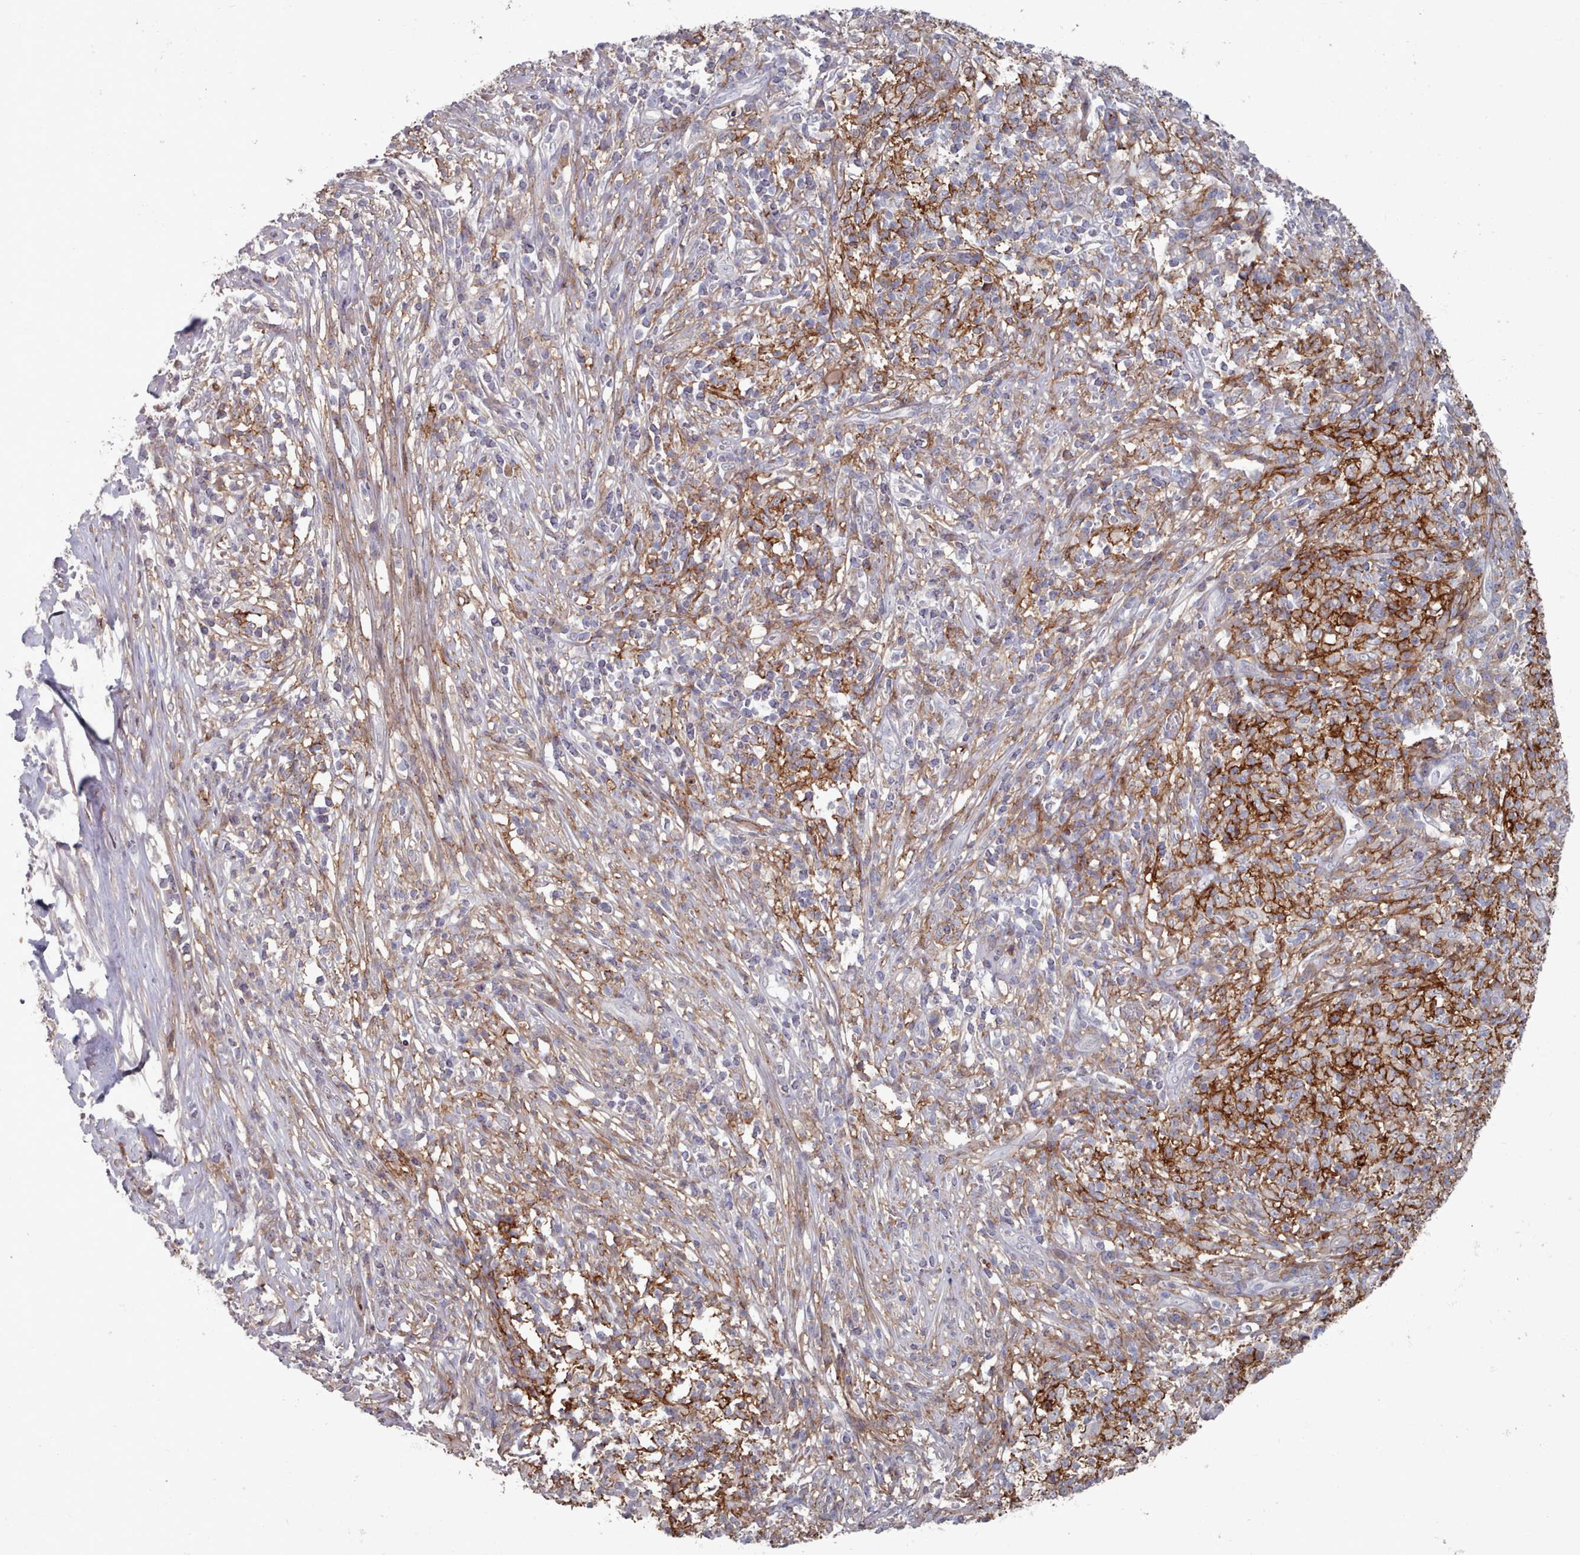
{"staining": {"intensity": "strong", "quantity": "25%-75%", "location": "cytoplasmic/membranous"}, "tissue": "melanoma", "cell_type": "Tumor cells", "image_type": "cancer", "snomed": [{"axis": "morphology", "description": "Malignant melanoma, NOS"}, {"axis": "topography", "description": "Skin"}], "caption": "A micrograph of melanoma stained for a protein demonstrates strong cytoplasmic/membranous brown staining in tumor cells.", "gene": "COL8A2", "patient": {"sex": "male", "age": 66}}